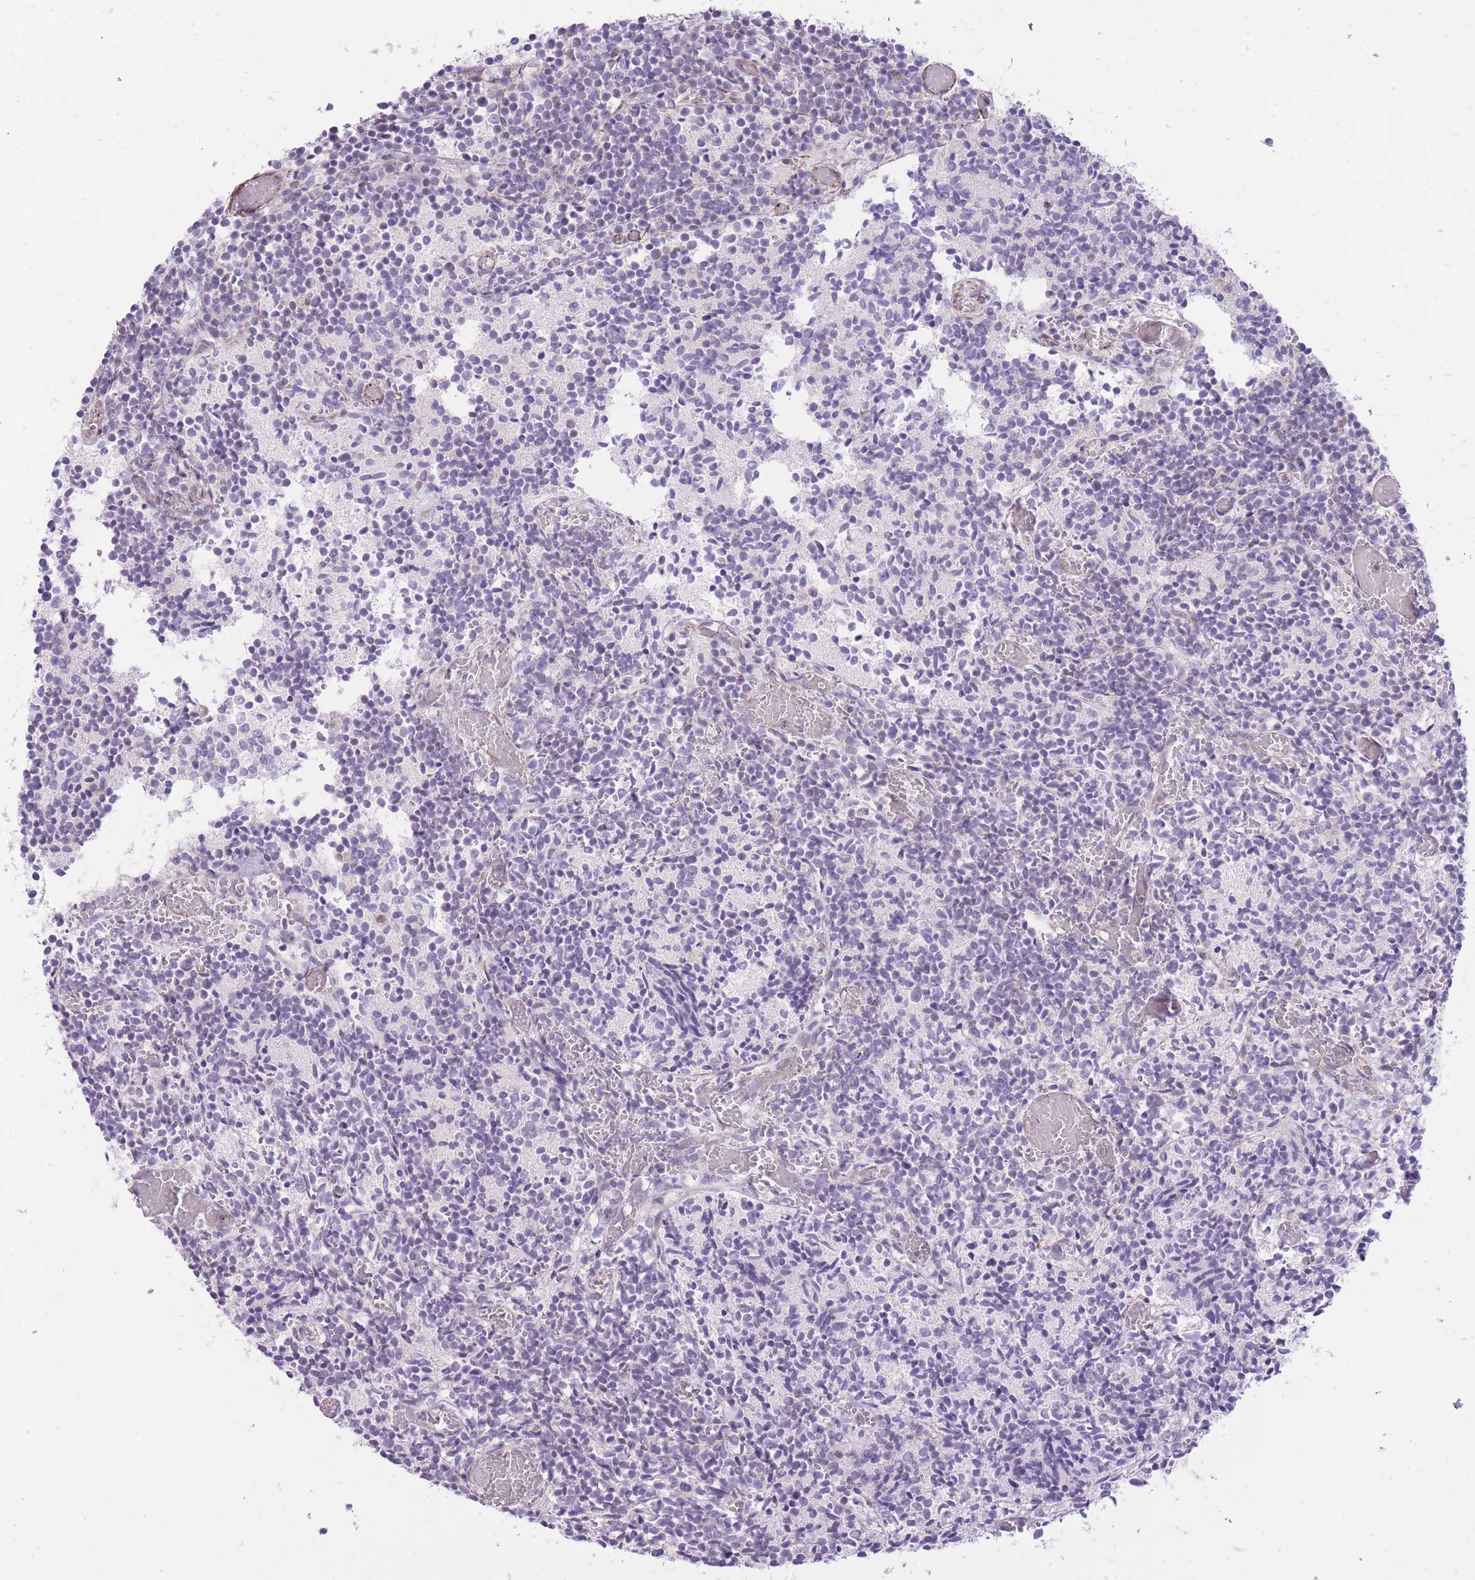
{"staining": {"intensity": "negative", "quantity": "none", "location": "none"}, "tissue": "glioma", "cell_type": "Tumor cells", "image_type": "cancer", "snomed": [{"axis": "morphology", "description": "Glioma, malignant, Low grade"}, {"axis": "topography", "description": "Brain"}], "caption": "Glioma was stained to show a protein in brown. There is no significant expression in tumor cells.", "gene": "ELL", "patient": {"sex": "female", "age": 1}}